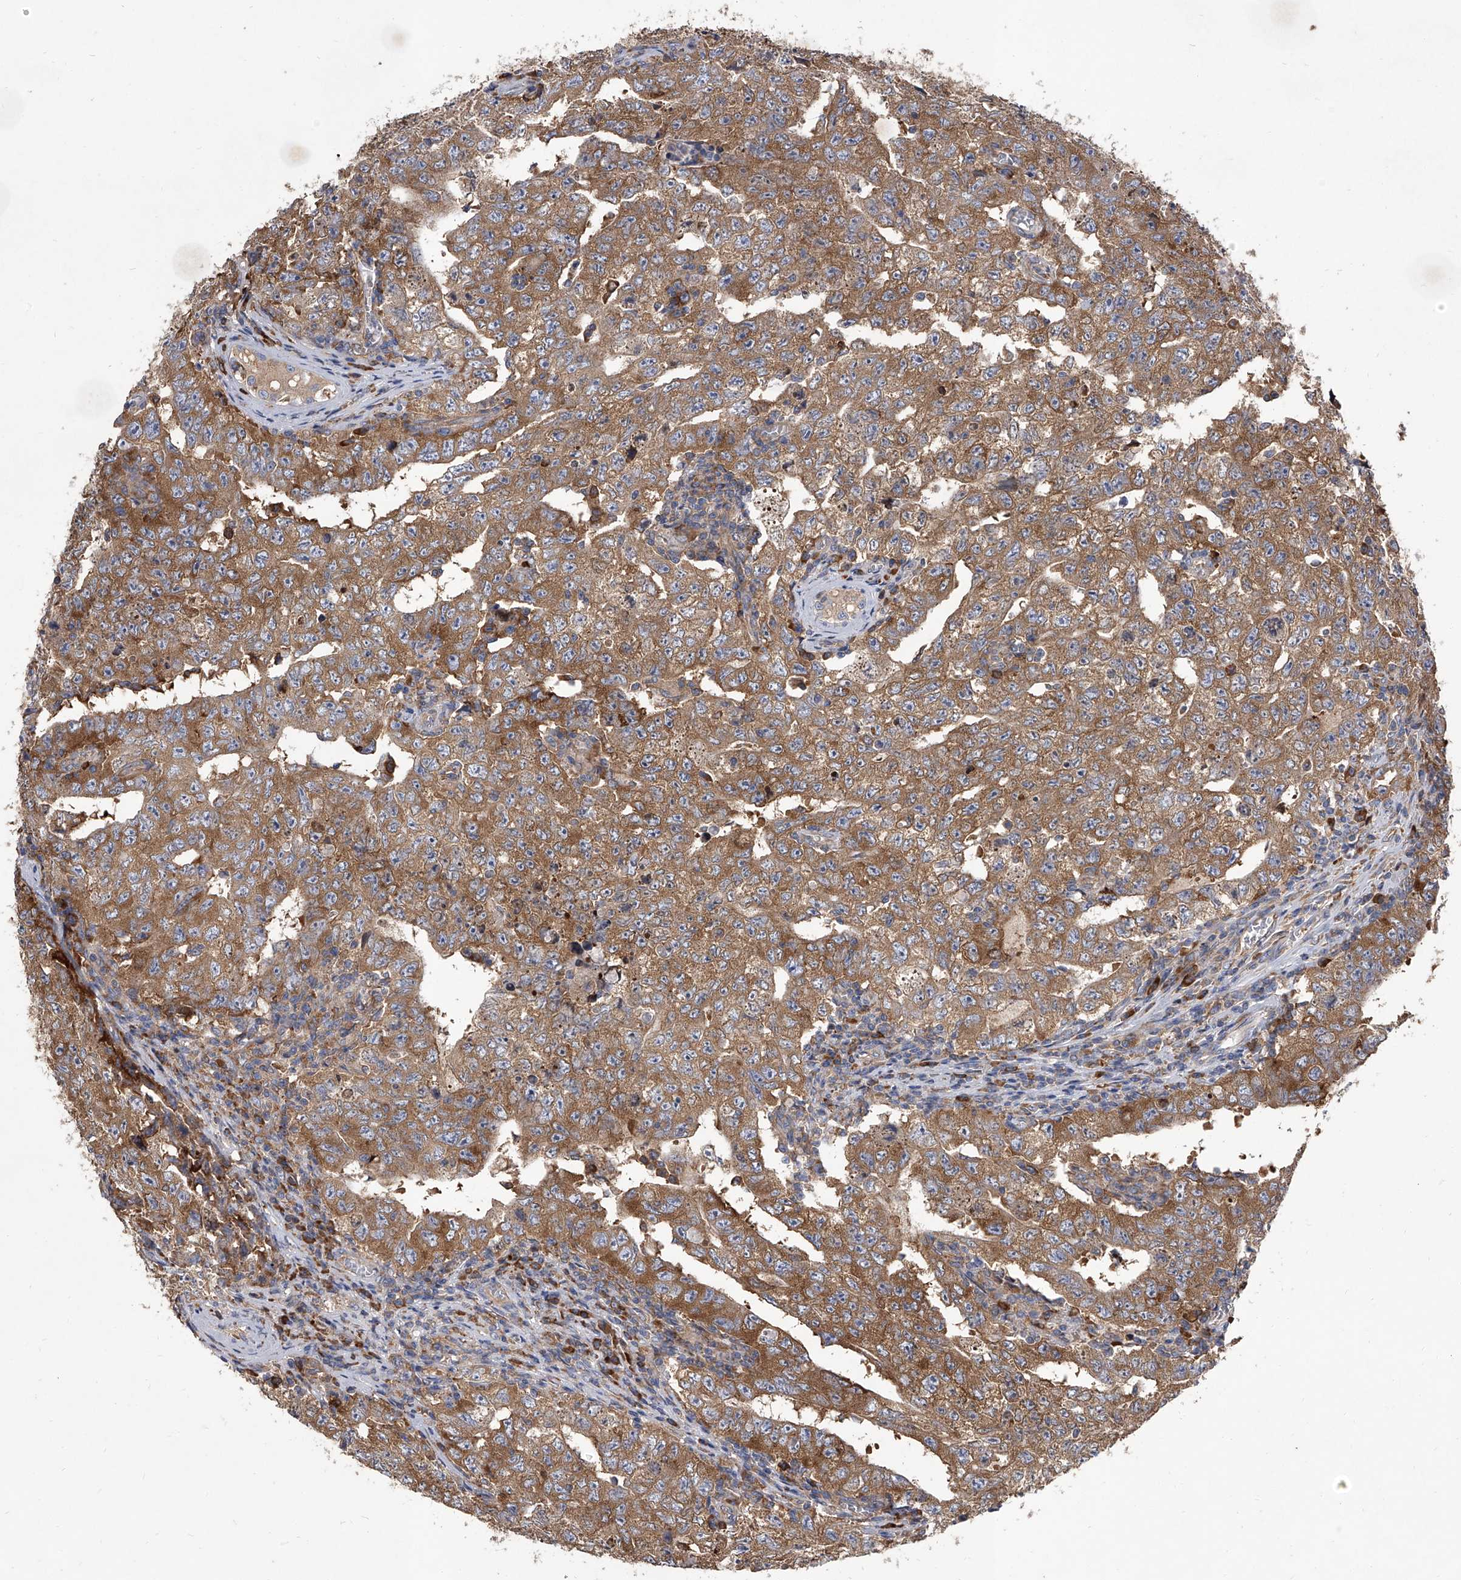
{"staining": {"intensity": "moderate", "quantity": ">75%", "location": "cytoplasmic/membranous"}, "tissue": "testis cancer", "cell_type": "Tumor cells", "image_type": "cancer", "snomed": [{"axis": "morphology", "description": "Carcinoma, Embryonal, NOS"}, {"axis": "topography", "description": "Testis"}], "caption": "Immunohistochemistry (IHC) of testis cancer (embryonal carcinoma) exhibits medium levels of moderate cytoplasmic/membranous expression in approximately >75% of tumor cells. (Brightfield microscopy of DAB IHC at high magnification).", "gene": "EIF2S2", "patient": {"sex": "male", "age": 26}}